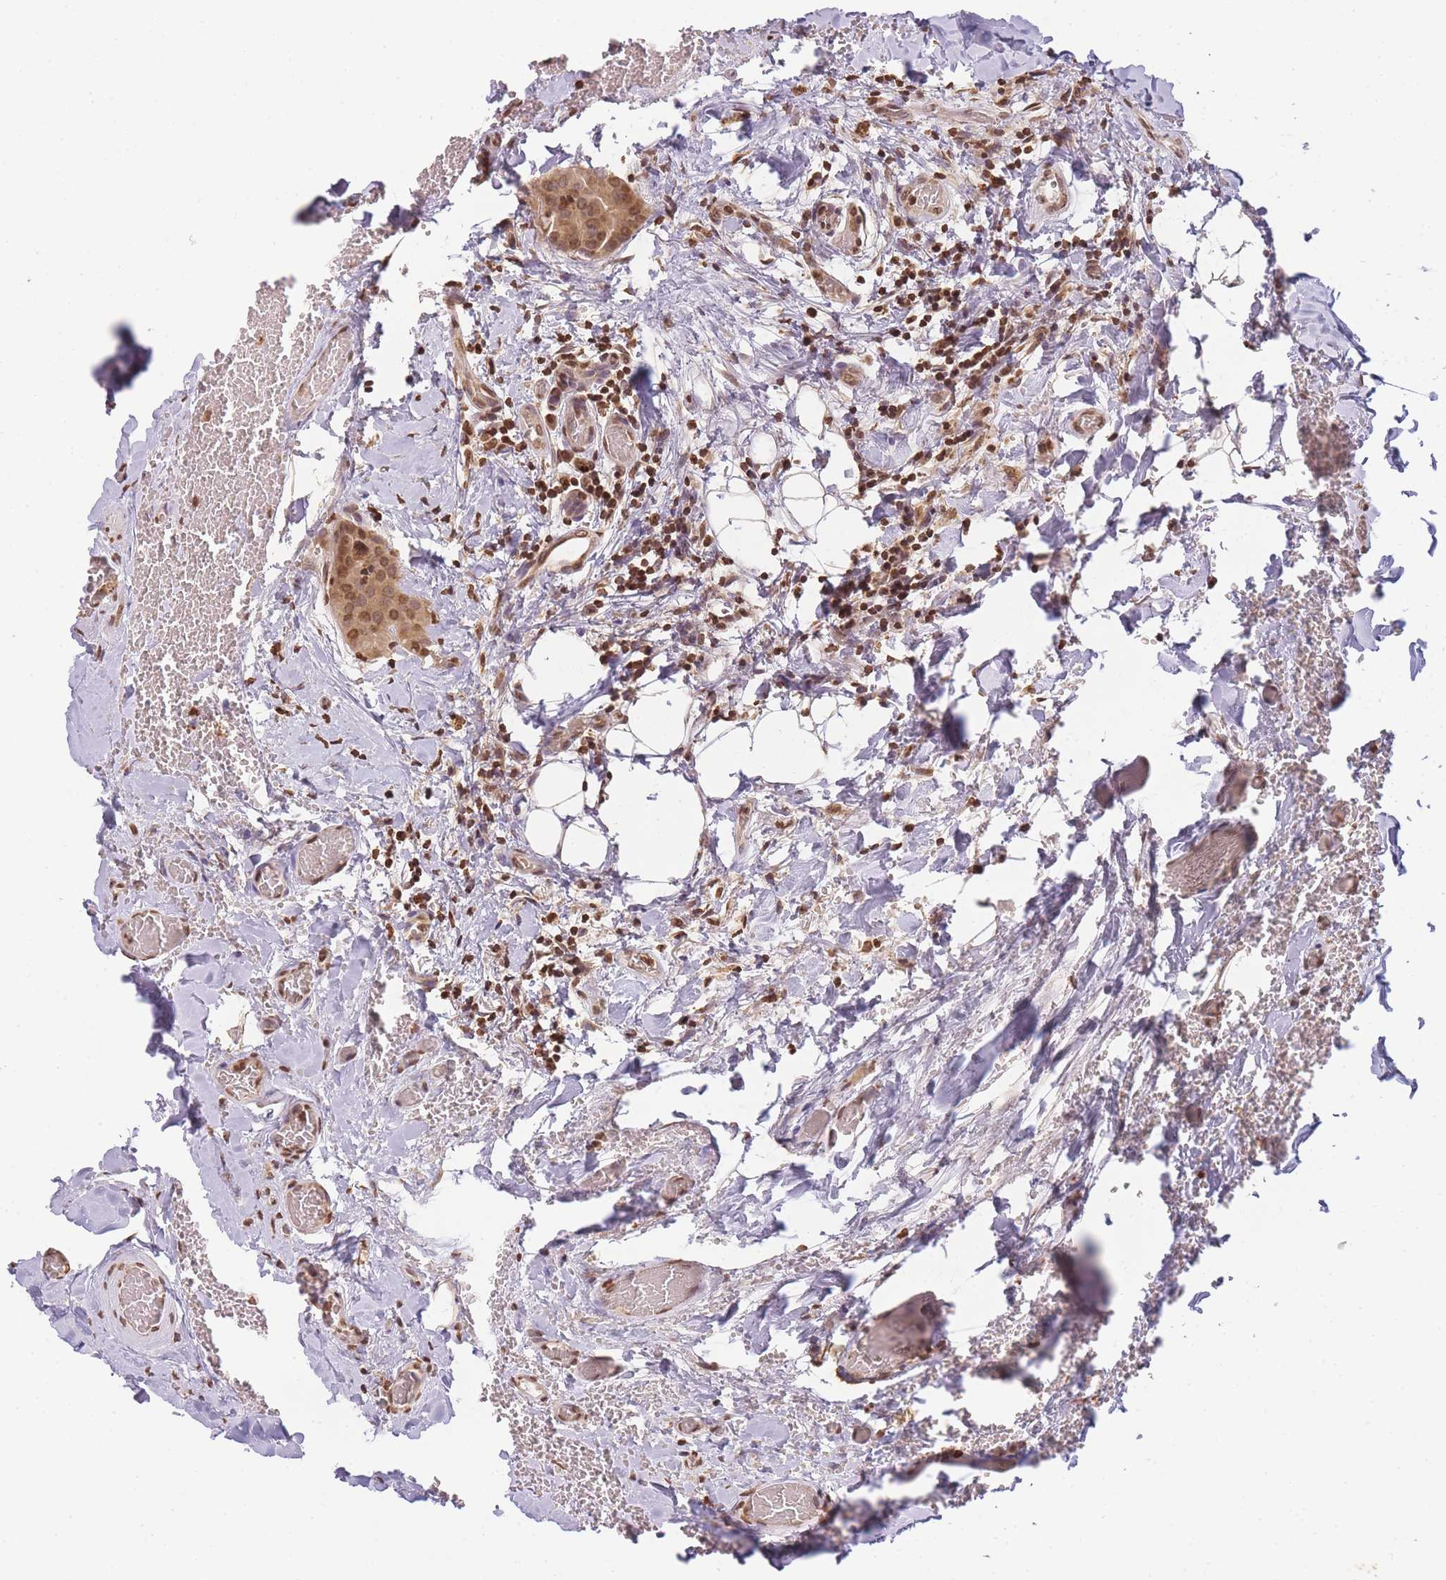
{"staining": {"intensity": "moderate", "quantity": ">75%", "location": "nuclear"}, "tissue": "thyroid cancer", "cell_type": "Tumor cells", "image_type": "cancer", "snomed": [{"axis": "morphology", "description": "Papillary adenocarcinoma, NOS"}, {"axis": "topography", "description": "Thyroid gland"}], "caption": "This image demonstrates immunohistochemistry (IHC) staining of thyroid cancer, with medium moderate nuclear staining in approximately >75% of tumor cells.", "gene": "WWTR1", "patient": {"sex": "male", "age": 33}}